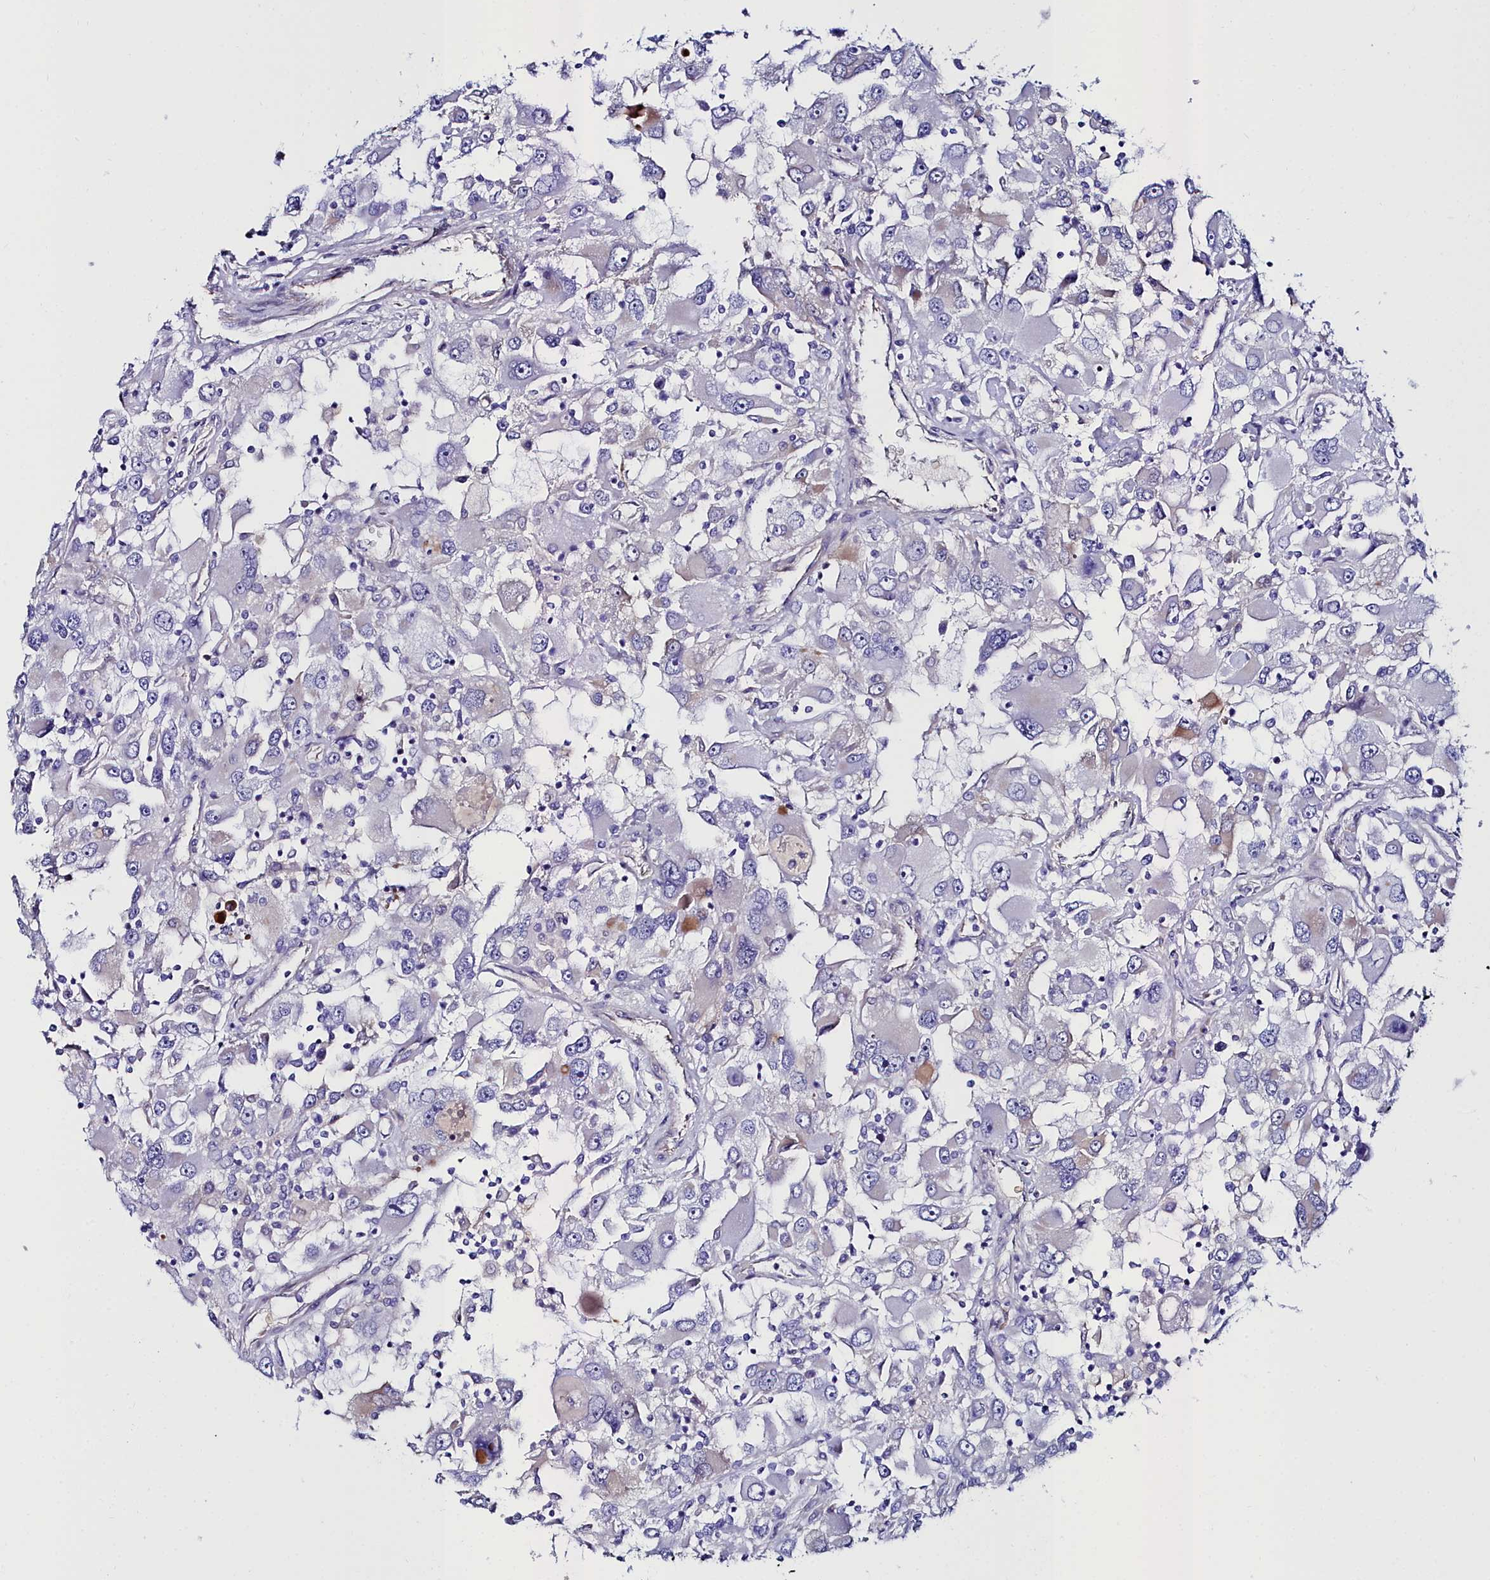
{"staining": {"intensity": "negative", "quantity": "none", "location": "none"}, "tissue": "renal cancer", "cell_type": "Tumor cells", "image_type": "cancer", "snomed": [{"axis": "morphology", "description": "Adenocarcinoma, NOS"}, {"axis": "topography", "description": "Kidney"}], "caption": "IHC histopathology image of neoplastic tissue: renal cancer stained with DAB reveals no significant protein positivity in tumor cells. Nuclei are stained in blue.", "gene": "SLC49A3", "patient": {"sex": "female", "age": 52}}